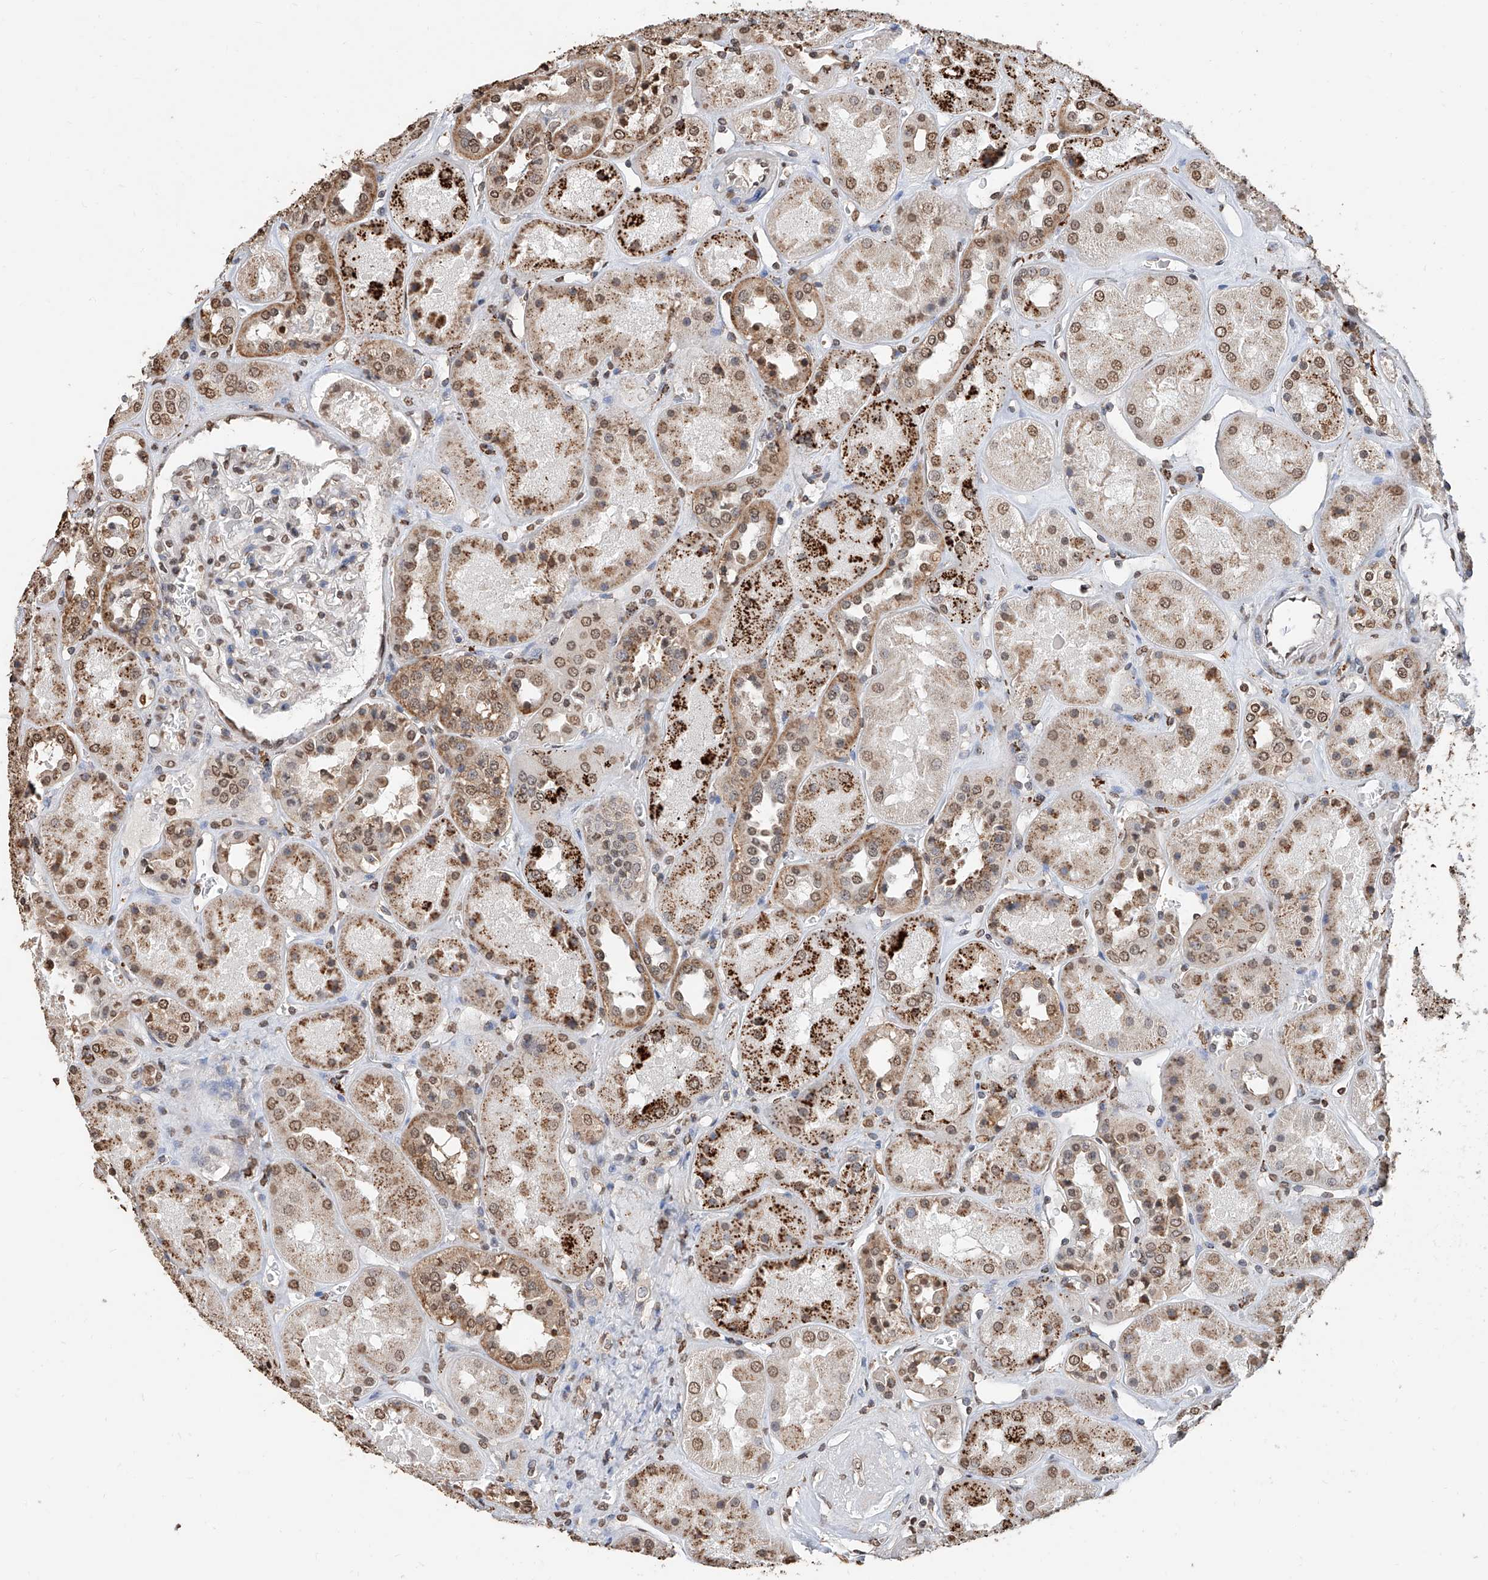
{"staining": {"intensity": "moderate", "quantity": "25%-75%", "location": "nuclear"}, "tissue": "kidney", "cell_type": "Cells in glomeruli", "image_type": "normal", "snomed": [{"axis": "morphology", "description": "Normal tissue, NOS"}, {"axis": "topography", "description": "Kidney"}], "caption": "Protein expression by immunohistochemistry displays moderate nuclear expression in about 25%-75% of cells in glomeruli in normal kidney. The staining was performed using DAB, with brown indicating positive protein expression. Nuclei are stained blue with hematoxylin.", "gene": "RP9", "patient": {"sex": "male", "age": 70}}